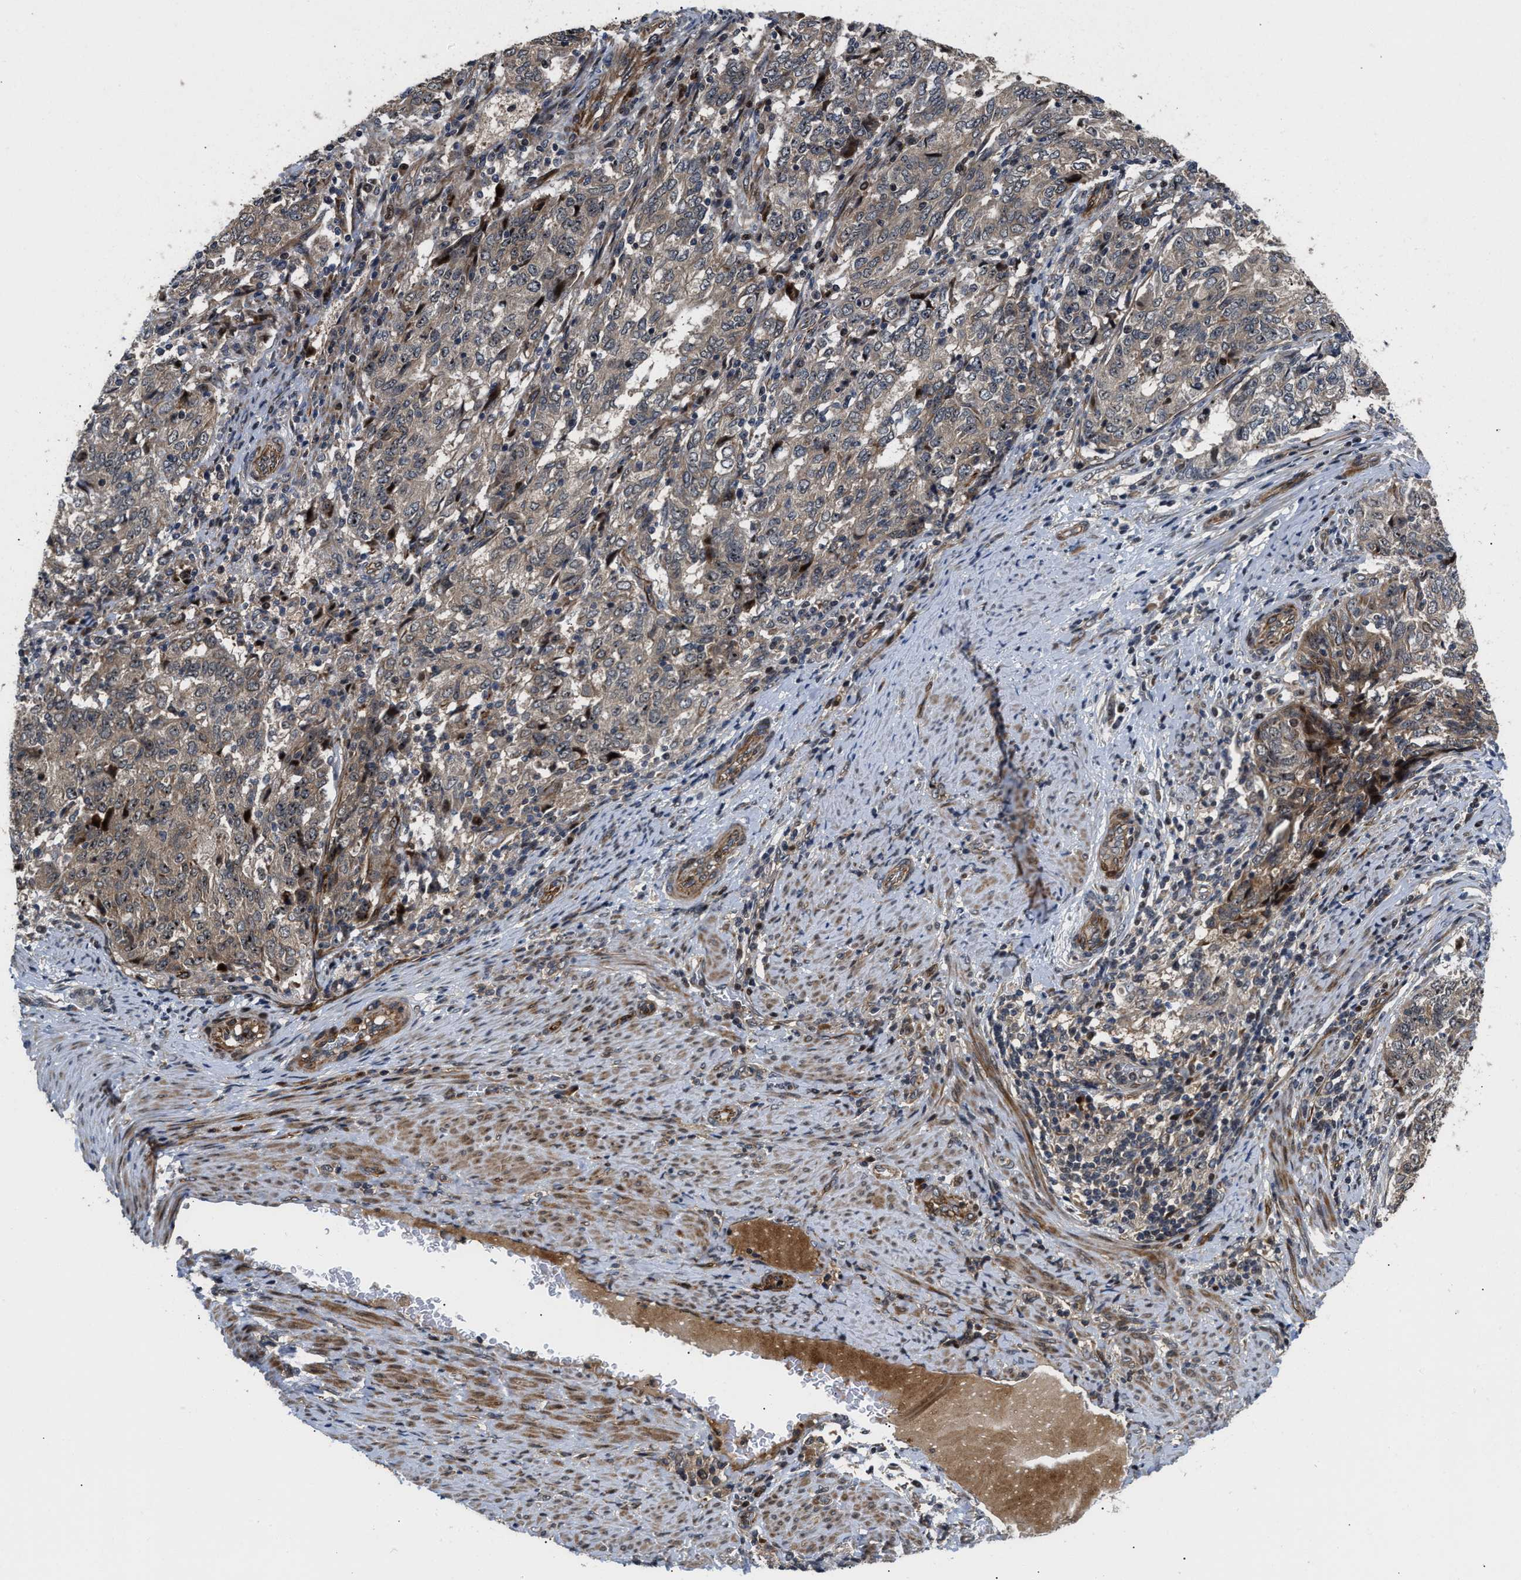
{"staining": {"intensity": "weak", "quantity": ">75%", "location": "cytoplasmic/membranous"}, "tissue": "endometrial cancer", "cell_type": "Tumor cells", "image_type": "cancer", "snomed": [{"axis": "morphology", "description": "Adenocarcinoma, NOS"}, {"axis": "topography", "description": "Endometrium"}], "caption": "Endometrial cancer was stained to show a protein in brown. There is low levels of weak cytoplasmic/membranous expression in about >75% of tumor cells.", "gene": "ALDH3A2", "patient": {"sex": "female", "age": 80}}